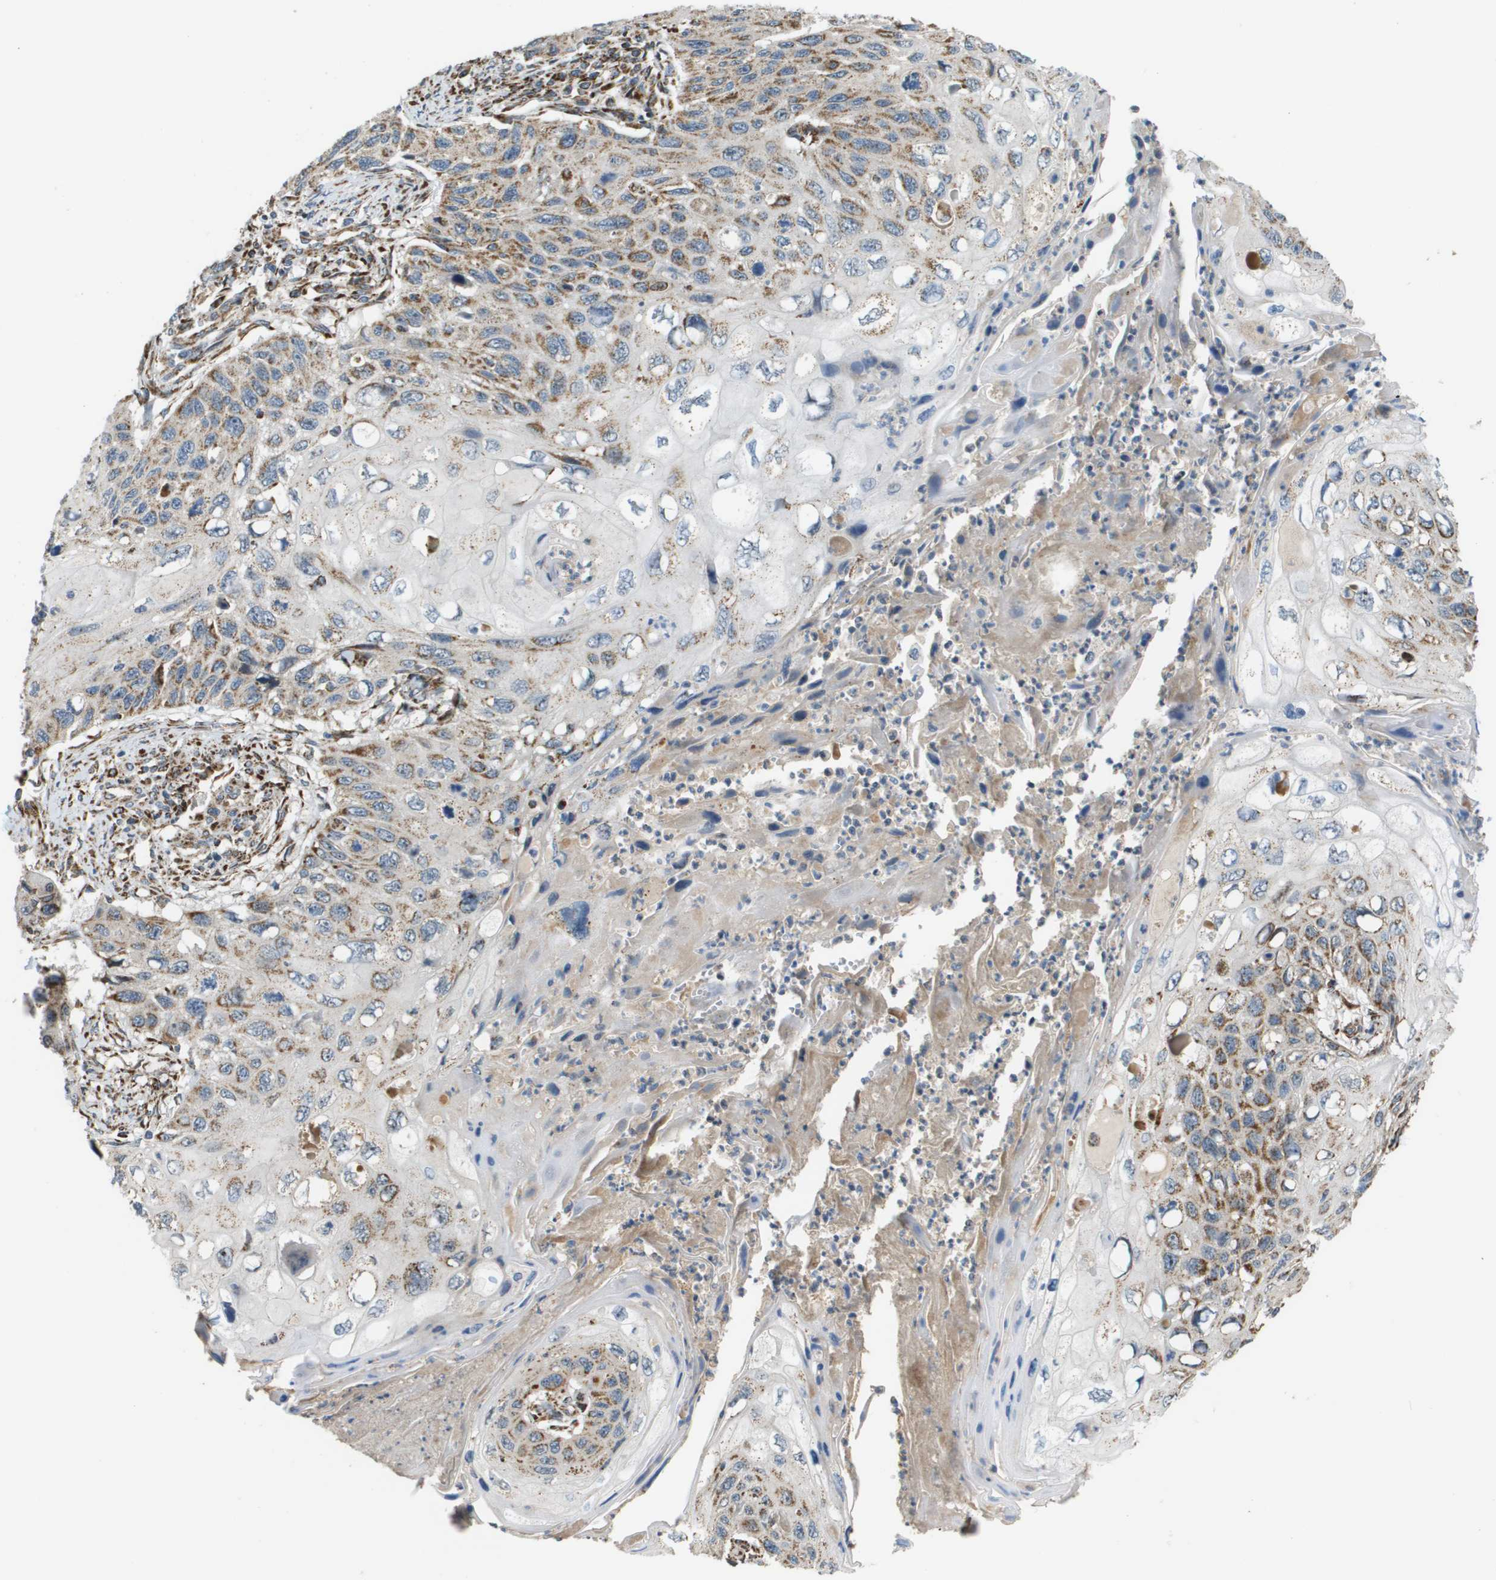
{"staining": {"intensity": "moderate", "quantity": ">75%", "location": "cytoplasmic/membranous"}, "tissue": "cervical cancer", "cell_type": "Tumor cells", "image_type": "cancer", "snomed": [{"axis": "morphology", "description": "Squamous cell carcinoma, NOS"}, {"axis": "topography", "description": "Cervix"}], "caption": "Immunohistochemistry staining of cervical cancer (squamous cell carcinoma), which displays medium levels of moderate cytoplasmic/membranous positivity in about >75% of tumor cells indicating moderate cytoplasmic/membranous protein positivity. The staining was performed using DAB (3,3'-diaminobenzidine) (brown) for protein detection and nuclei were counterstained in hematoxylin (blue).", "gene": "NRK", "patient": {"sex": "female", "age": 70}}